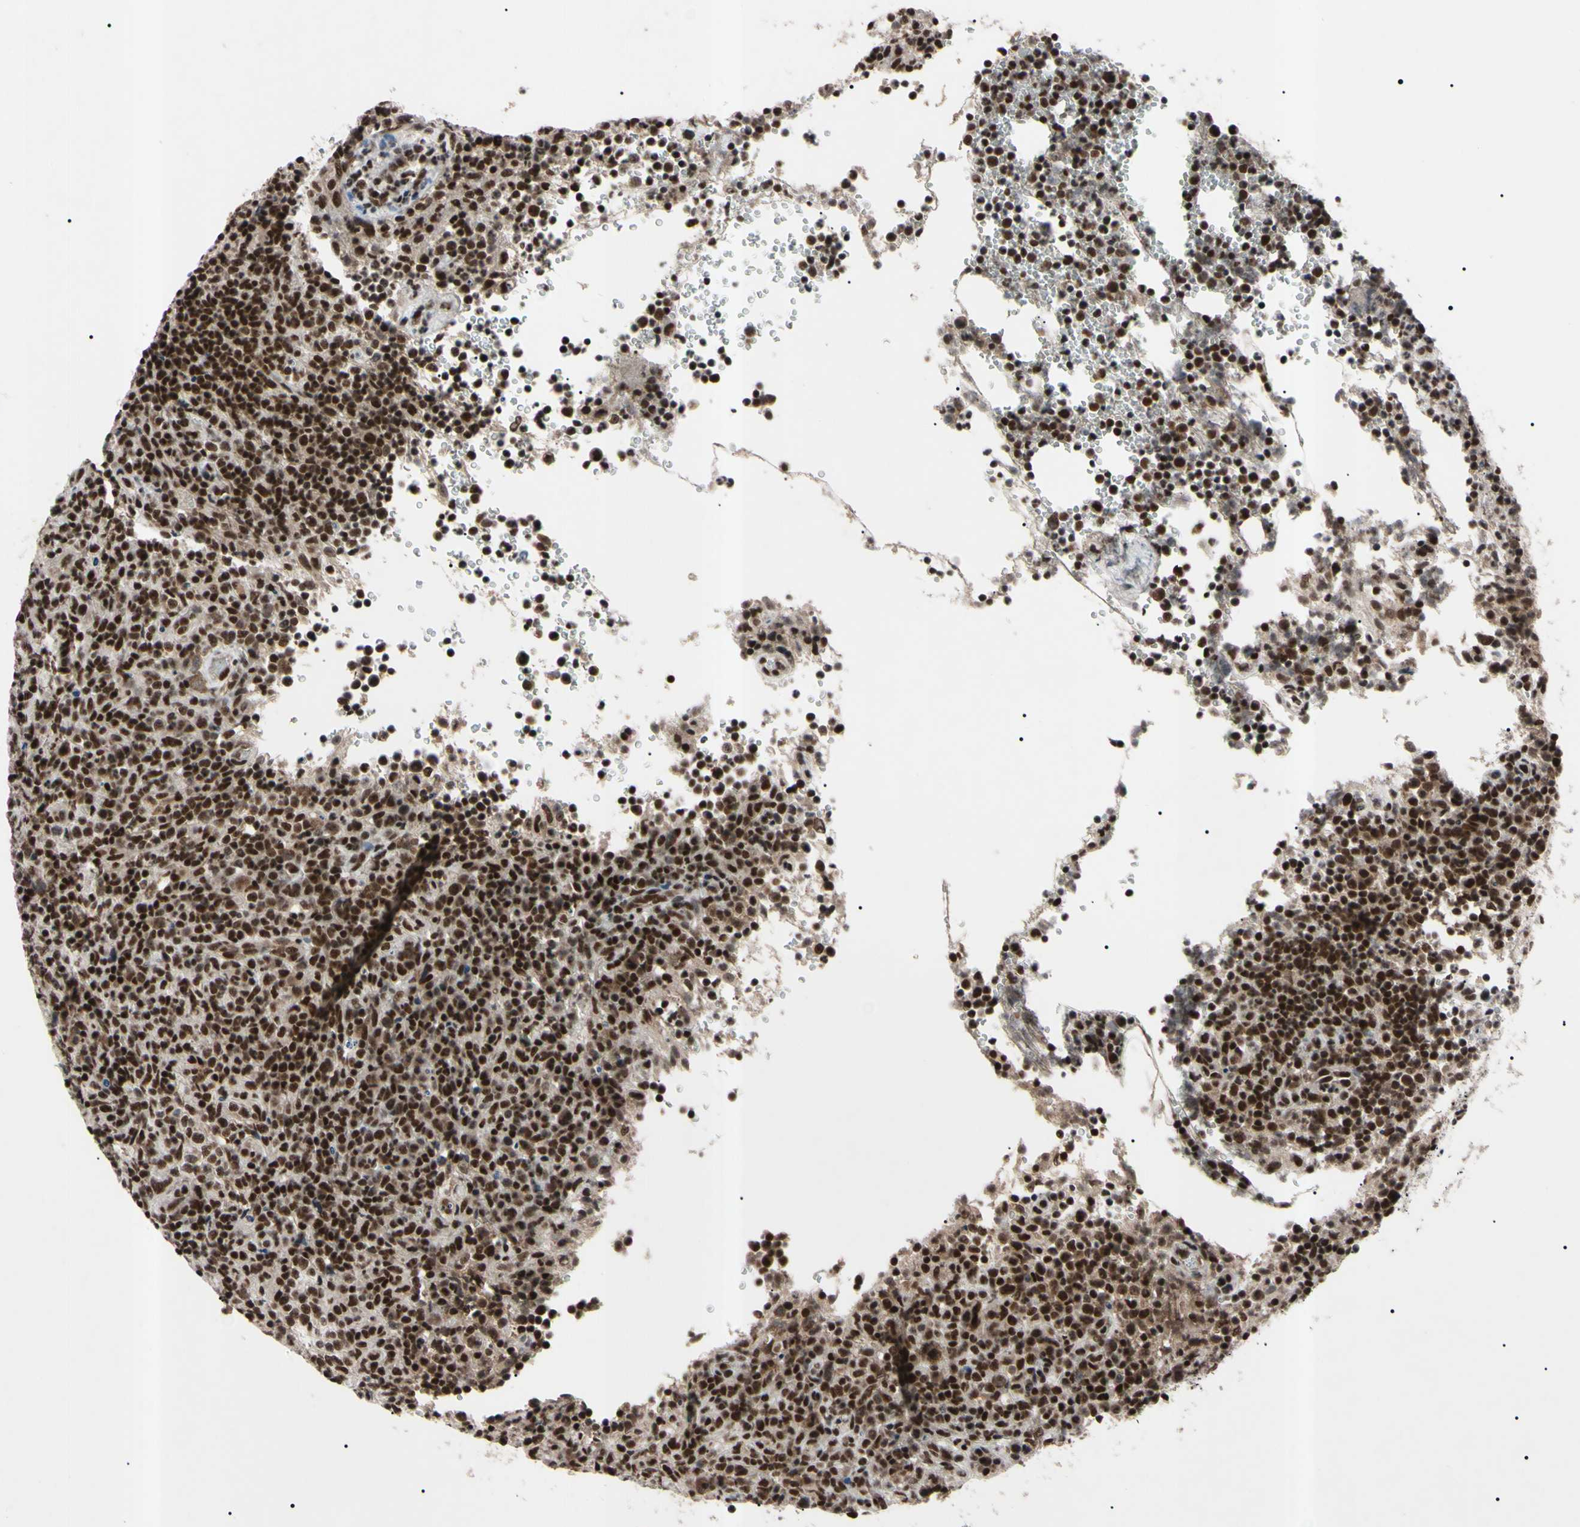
{"staining": {"intensity": "strong", "quantity": "25%-75%", "location": "nuclear"}, "tissue": "lymphoma", "cell_type": "Tumor cells", "image_type": "cancer", "snomed": [{"axis": "morphology", "description": "Malignant lymphoma, non-Hodgkin's type, High grade"}, {"axis": "topography", "description": "Lymph node"}], "caption": "A high amount of strong nuclear staining is present in about 25%-75% of tumor cells in lymphoma tissue.", "gene": "YY1", "patient": {"sex": "female", "age": 76}}